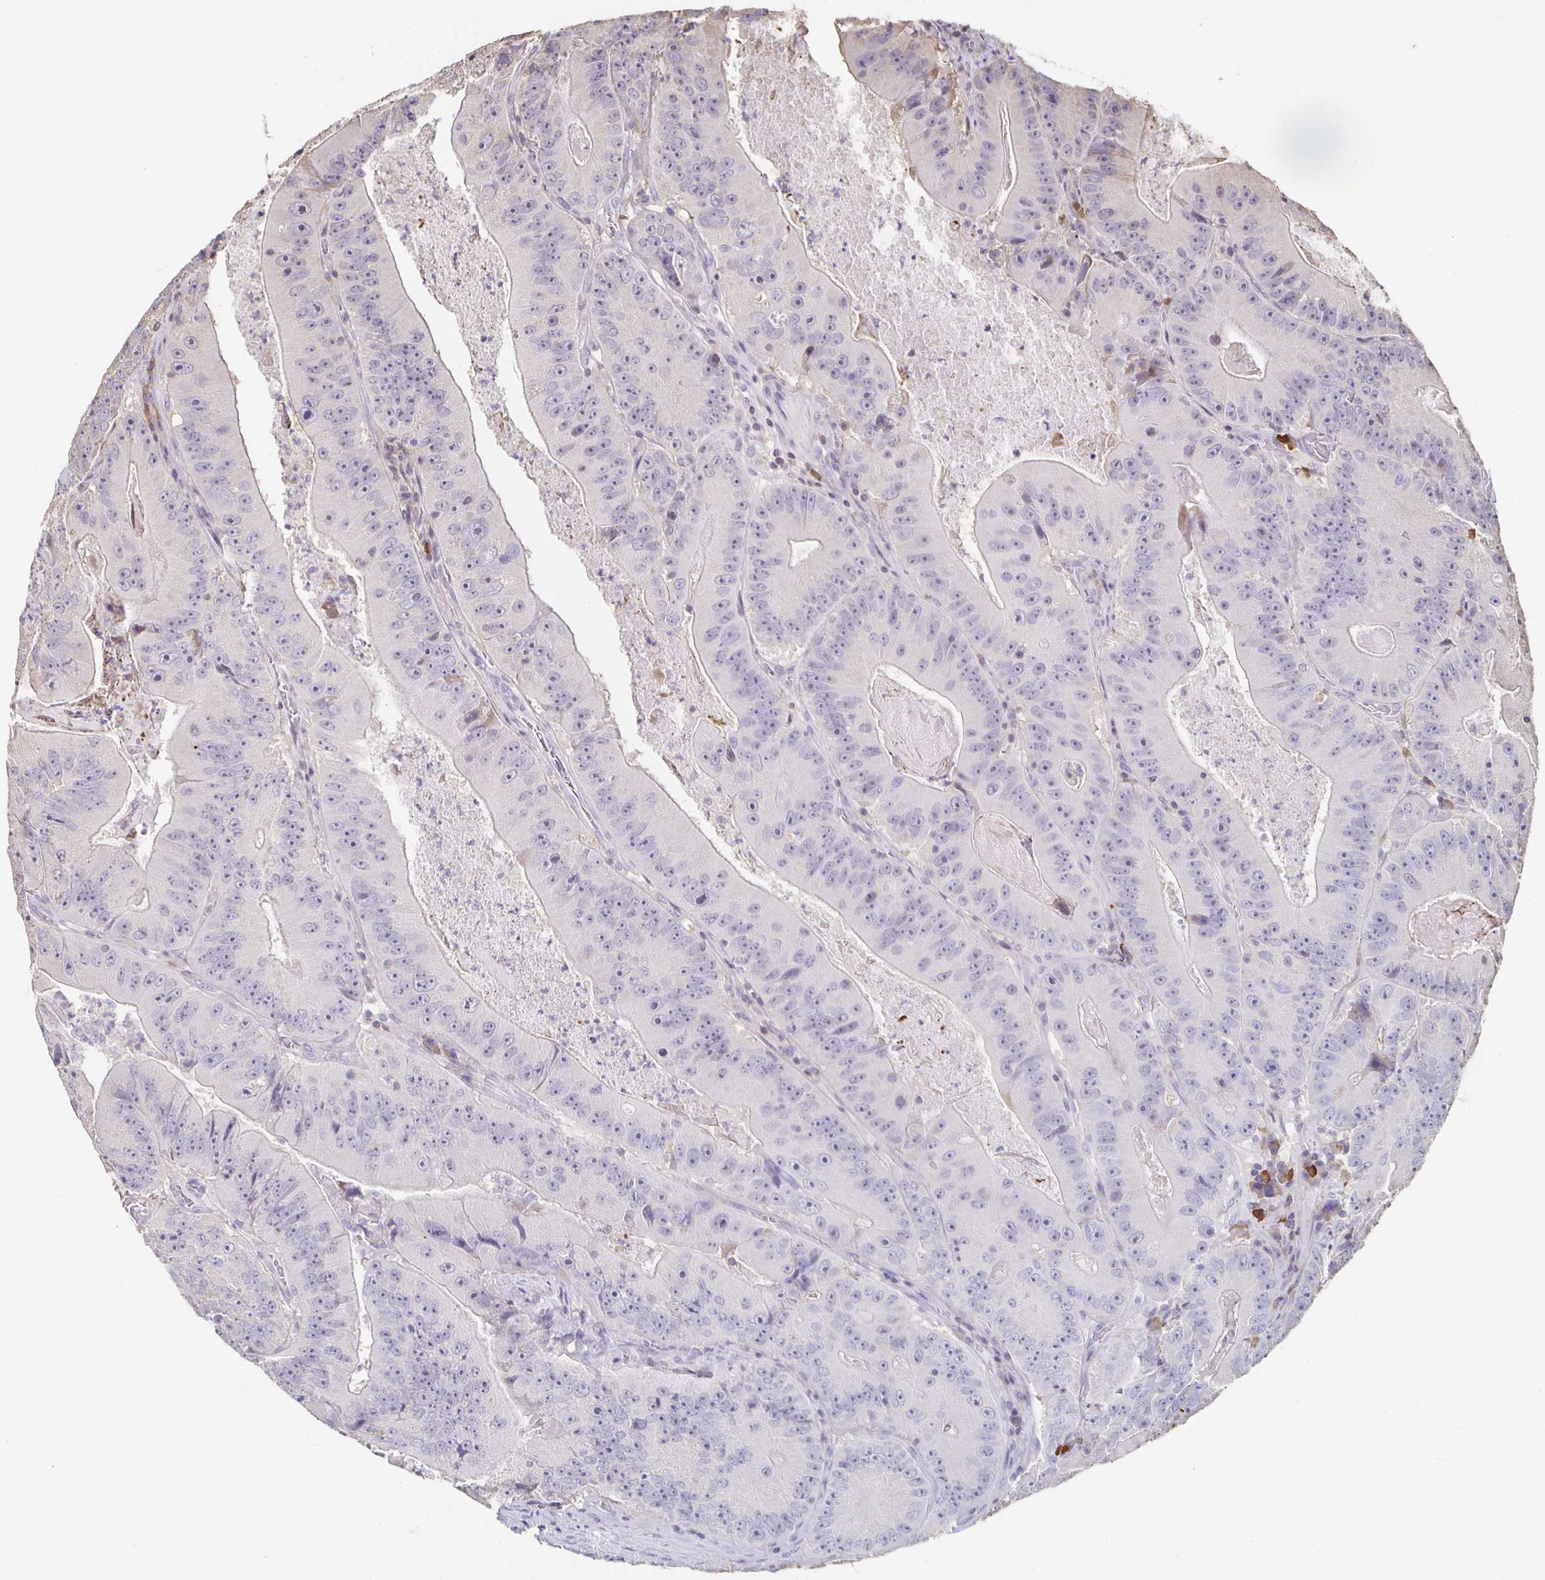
{"staining": {"intensity": "negative", "quantity": "none", "location": "none"}, "tissue": "colorectal cancer", "cell_type": "Tumor cells", "image_type": "cancer", "snomed": [{"axis": "morphology", "description": "Adenocarcinoma, NOS"}, {"axis": "topography", "description": "Colon"}], "caption": "The photomicrograph exhibits no significant staining in tumor cells of colorectal cancer.", "gene": "ZNF692", "patient": {"sex": "female", "age": 86}}